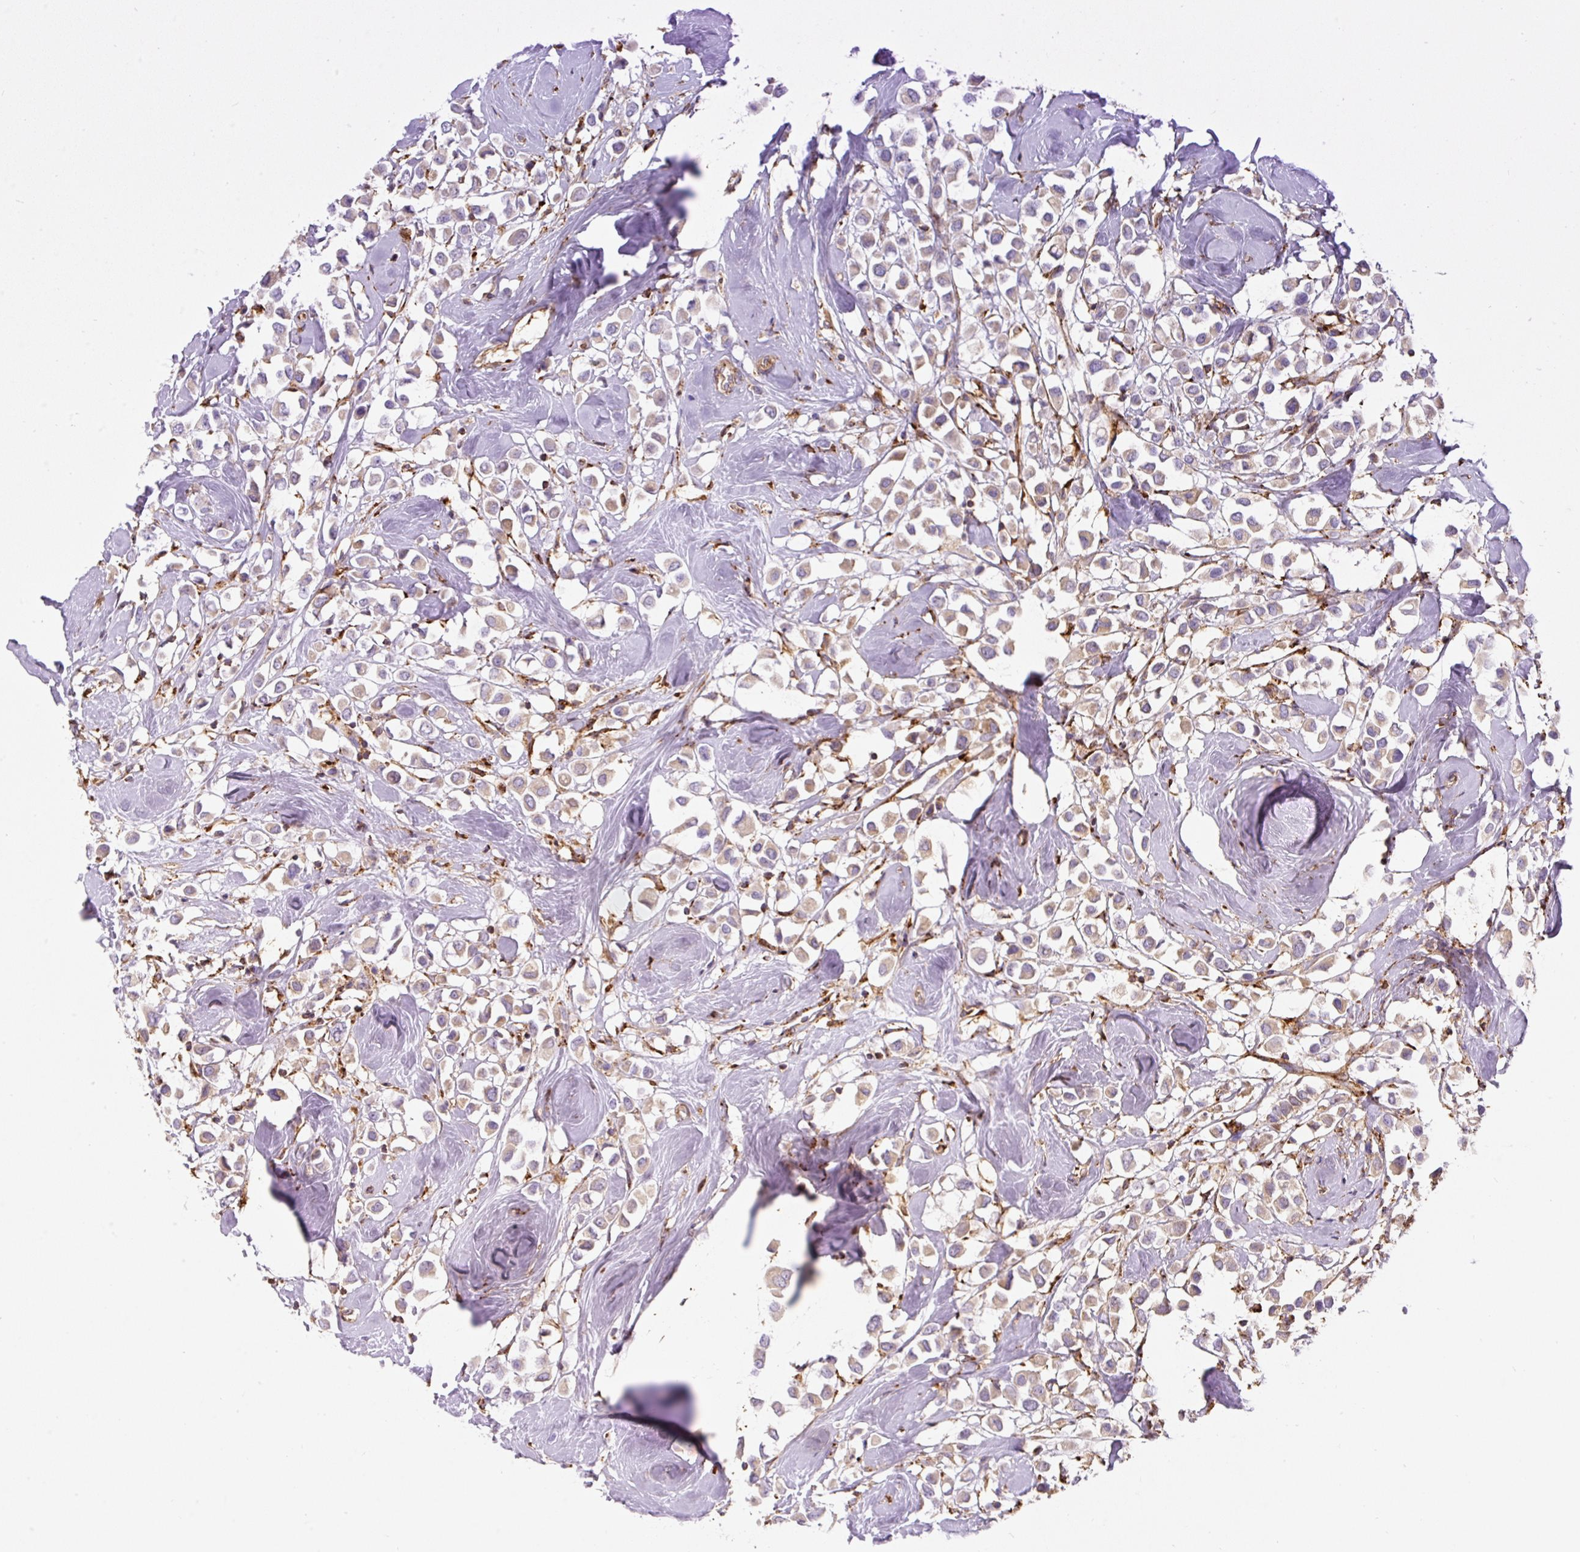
{"staining": {"intensity": "moderate", "quantity": "25%-75%", "location": "cytoplasmic/membranous"}, "tissue": "breast cancer", "cell_type": "Tumor cells", "image_type": "cancer", "snomed": [{"axis": "morphology", "description": "Duct carcinoma"}, {"axis": "topography", "description": "Breast"}], "caption": "Tumor cells show moderate cytoplasmic/membranous positivity in approximately 25%-75% of cells in breast cancer (invasive ductal carcinoma).", "gene": "ERAP2", "patient": {"sex": "female", "age": 61}}